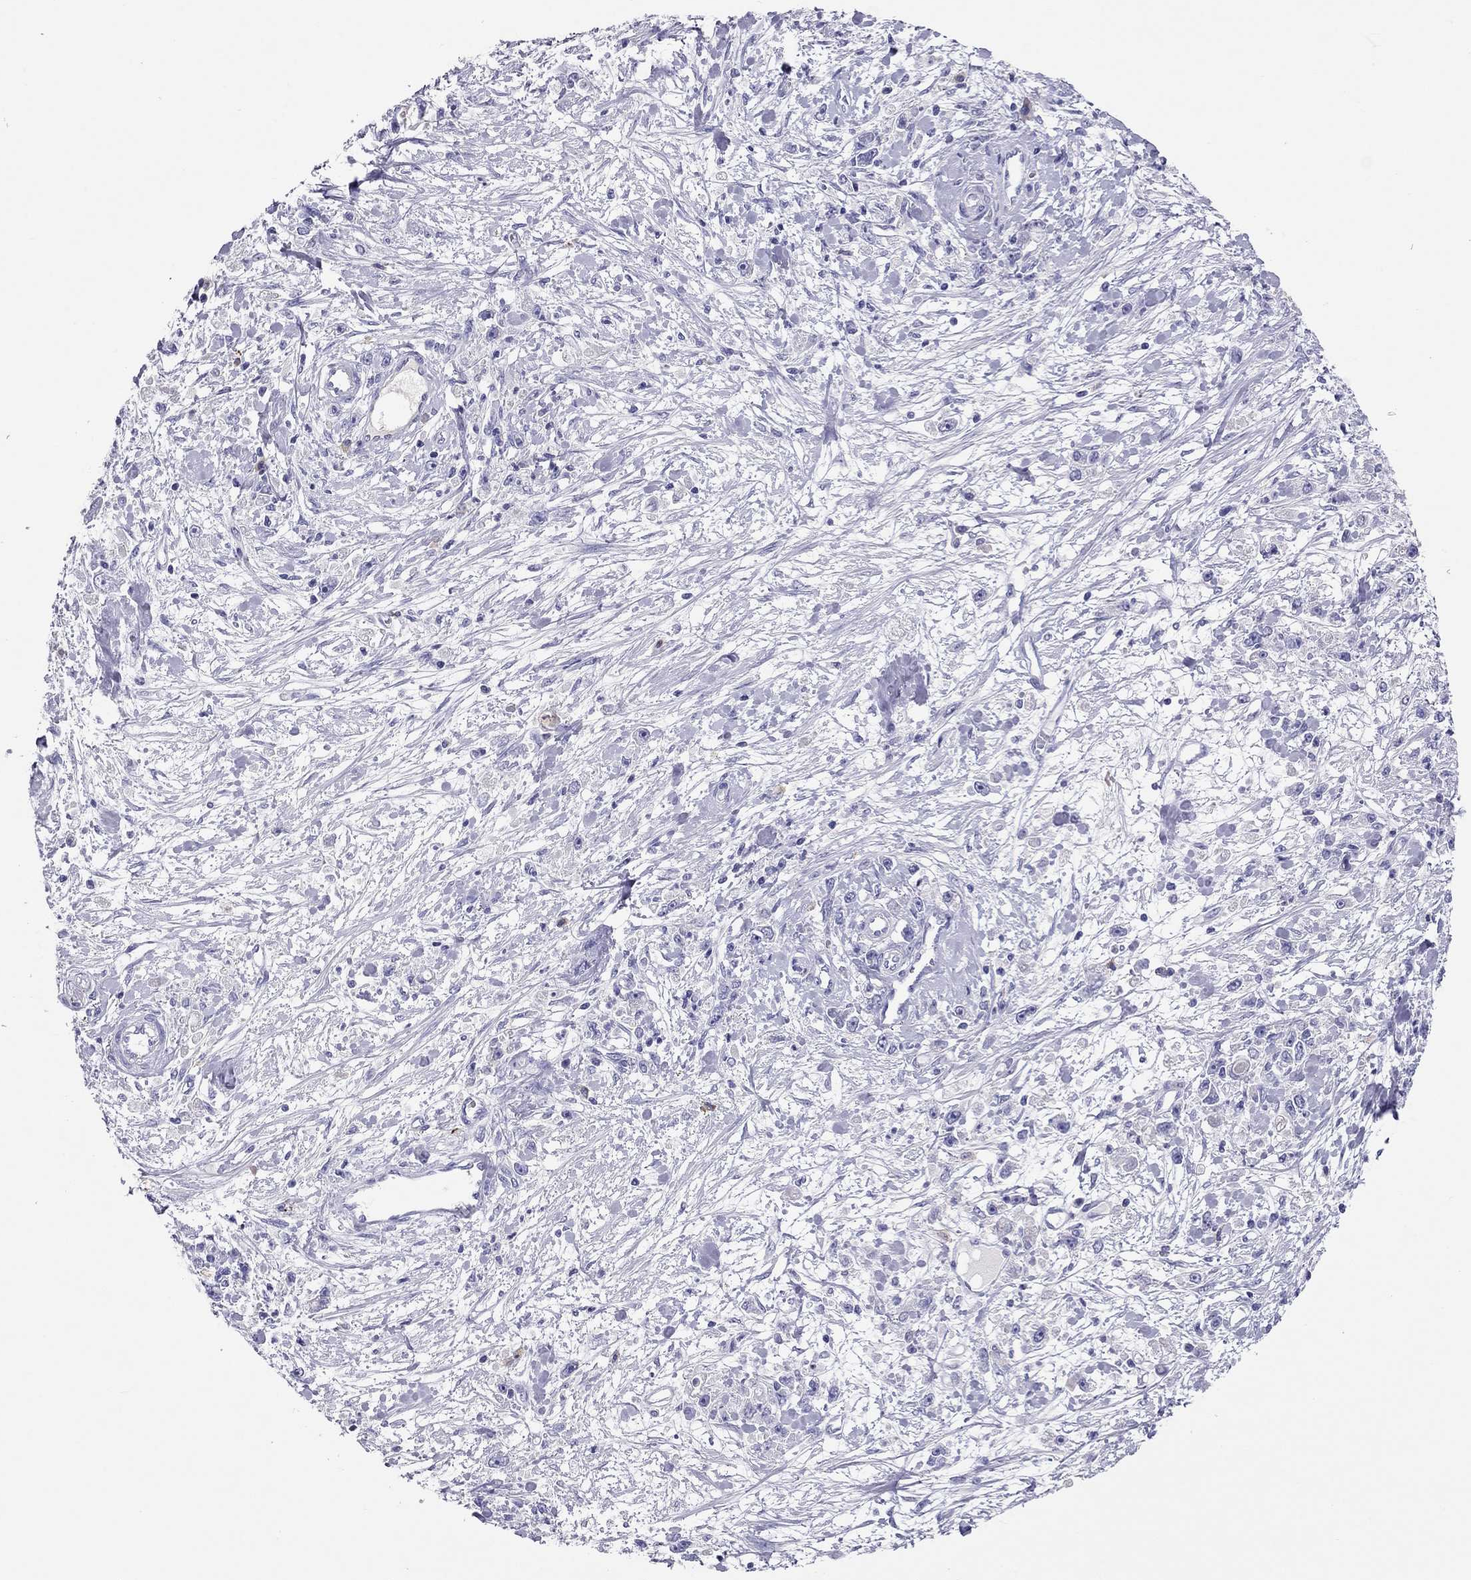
{"staining": {"intensity": "negative", "quantity": "none", "location": "none"}, "tissue": "stomach cancer", "cell_type": "Tumor cells", "image_type": "cancer", "snomed": [{"axis": "morphology", "description": "Adenocarcinoma, NOS"}, {"axis": "topography", "description": "Stomach"}], "caption": "The image shows no staining of tumor cells in stomach cancer.", "gene": "CALHM1", "patient": {"sex": "female", "age": 59}}